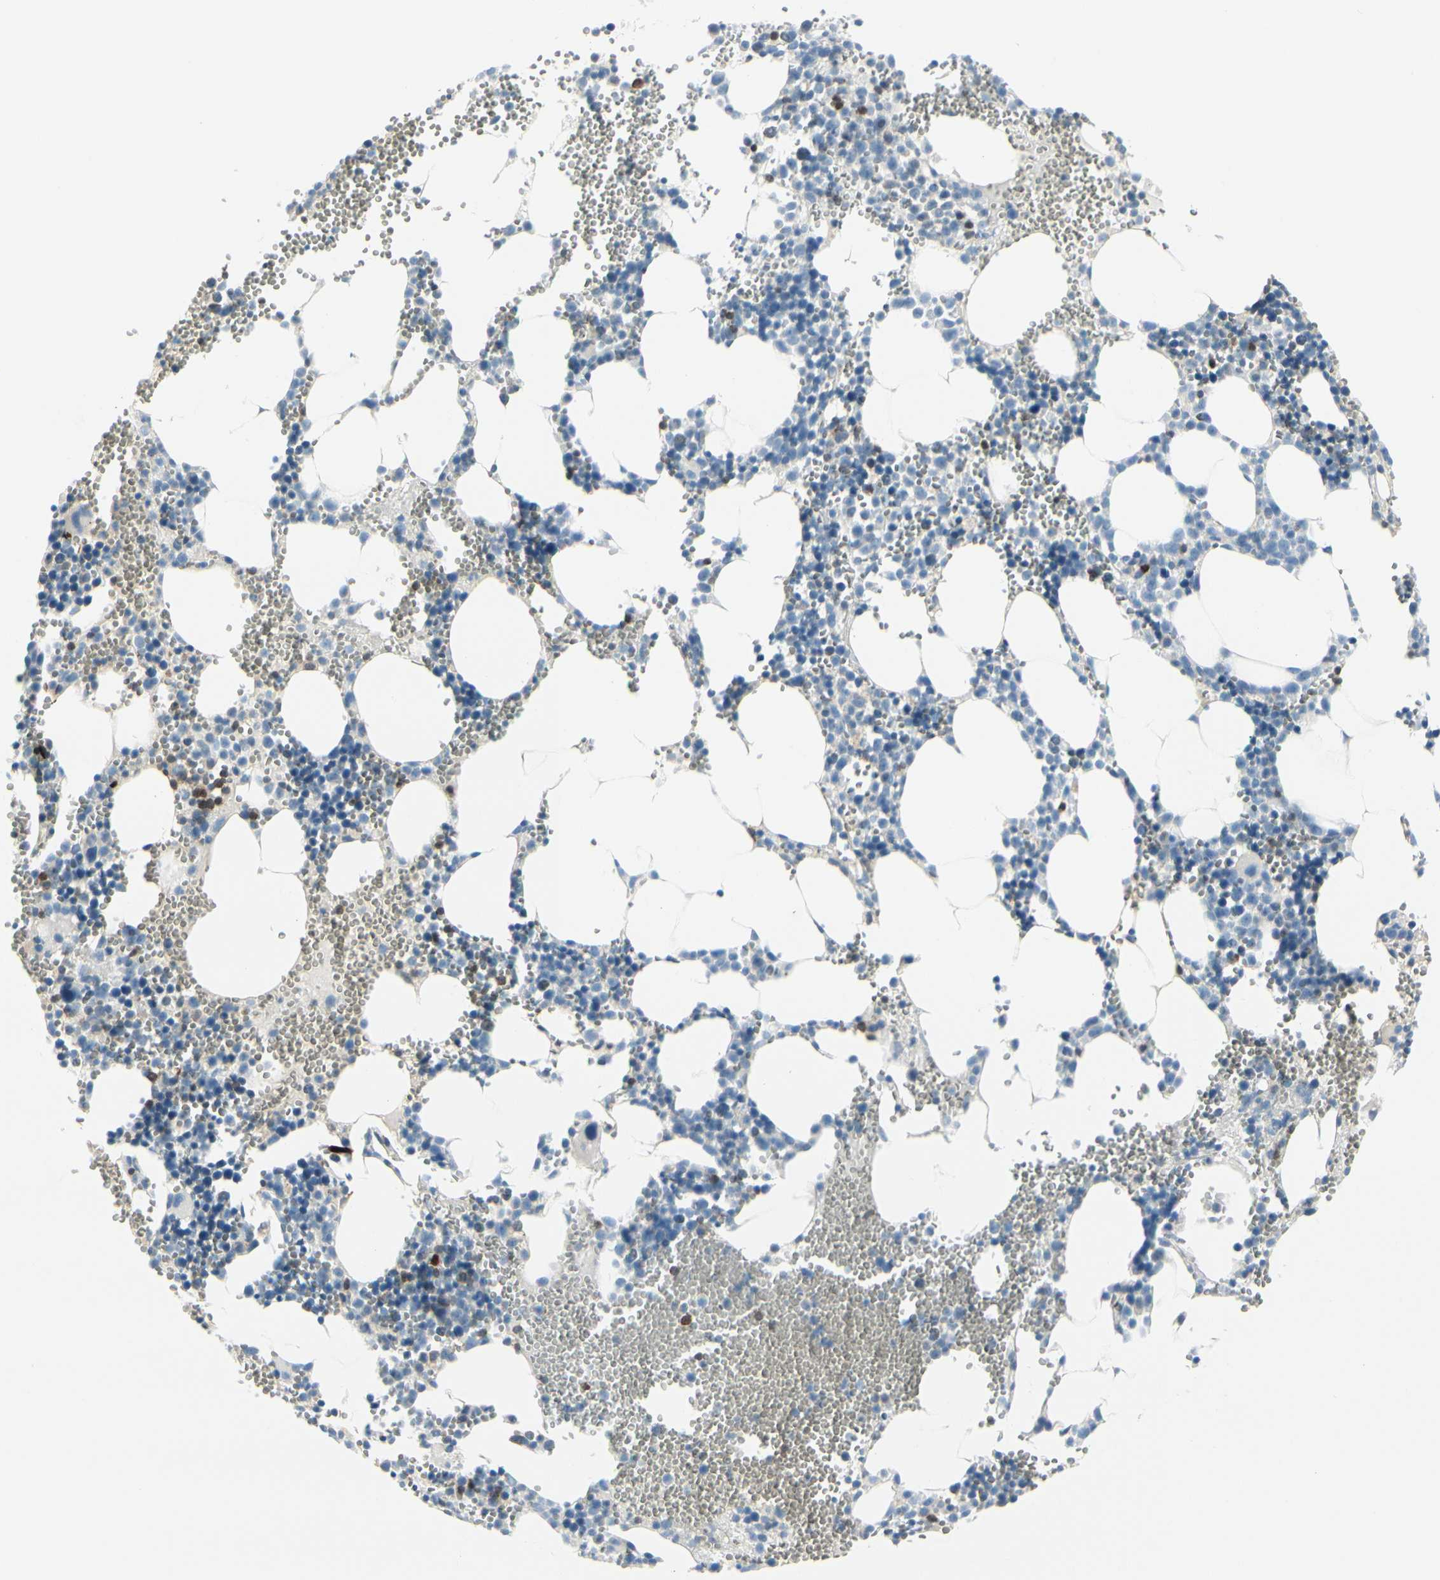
{"staining": {"intensity": "strong", "quantity": "<25%", "location": "cytoplasmic/membranous"}, "tissue": "bone marrow", "cell_type": "Hematopoietic cells", "image_type": "normal", "snomed": [{"axis": "morphology", "description": "Normal tissue, NOS"}, {"axis": "morphology", "description": "Inflammation, NOS"}, {"axis": "topography", "description": "Bone marrow"}], "caption": "The image exhibits staining of unremarkable bone marrow, revealing strong cytoplasmic/membranous protein positivity (brown color) within hematopoietic cells. Immunohistochemistry (ihc) stains the protein in brown and the nuclei are stained blue.", "gene": "TRAF1", "patient": {"sex": "male", "age": 42}}